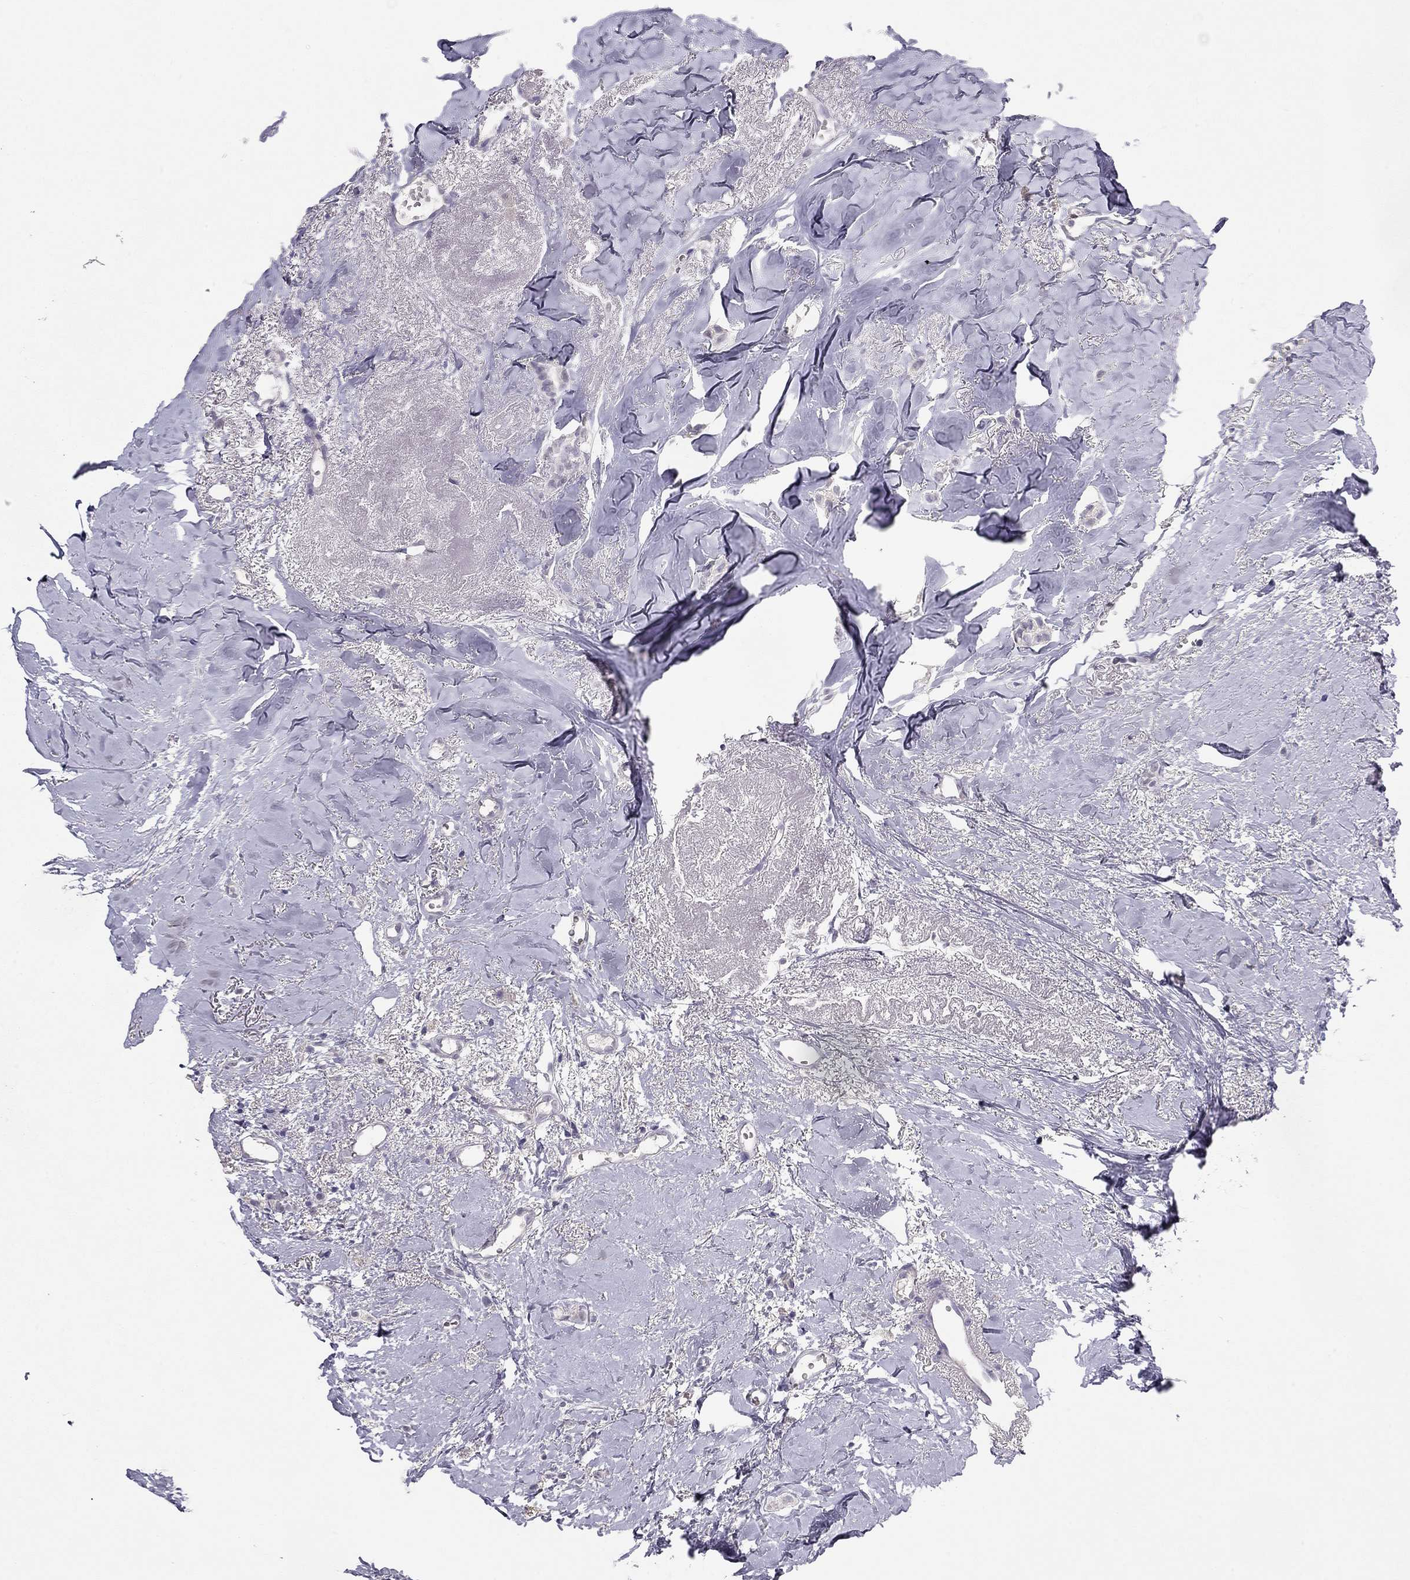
{"staining": {"intensity": "negative", "quantity": "none", "location": "none"}, "tissue": "breast cancer", "cell_type": "Tumor cells", "image_type": "cancer", "snomed": [{"axis": "morphology", "description": "Duct carcinoma"}, {"axis": "topography", "description": "Breast"}], "caption": "Micrograph shows no protein staining in tumor cells of breast intraductal carcinoma tissue.", "gene": "ADORA2A", "patient": {"sex": "female", "age": 85}}